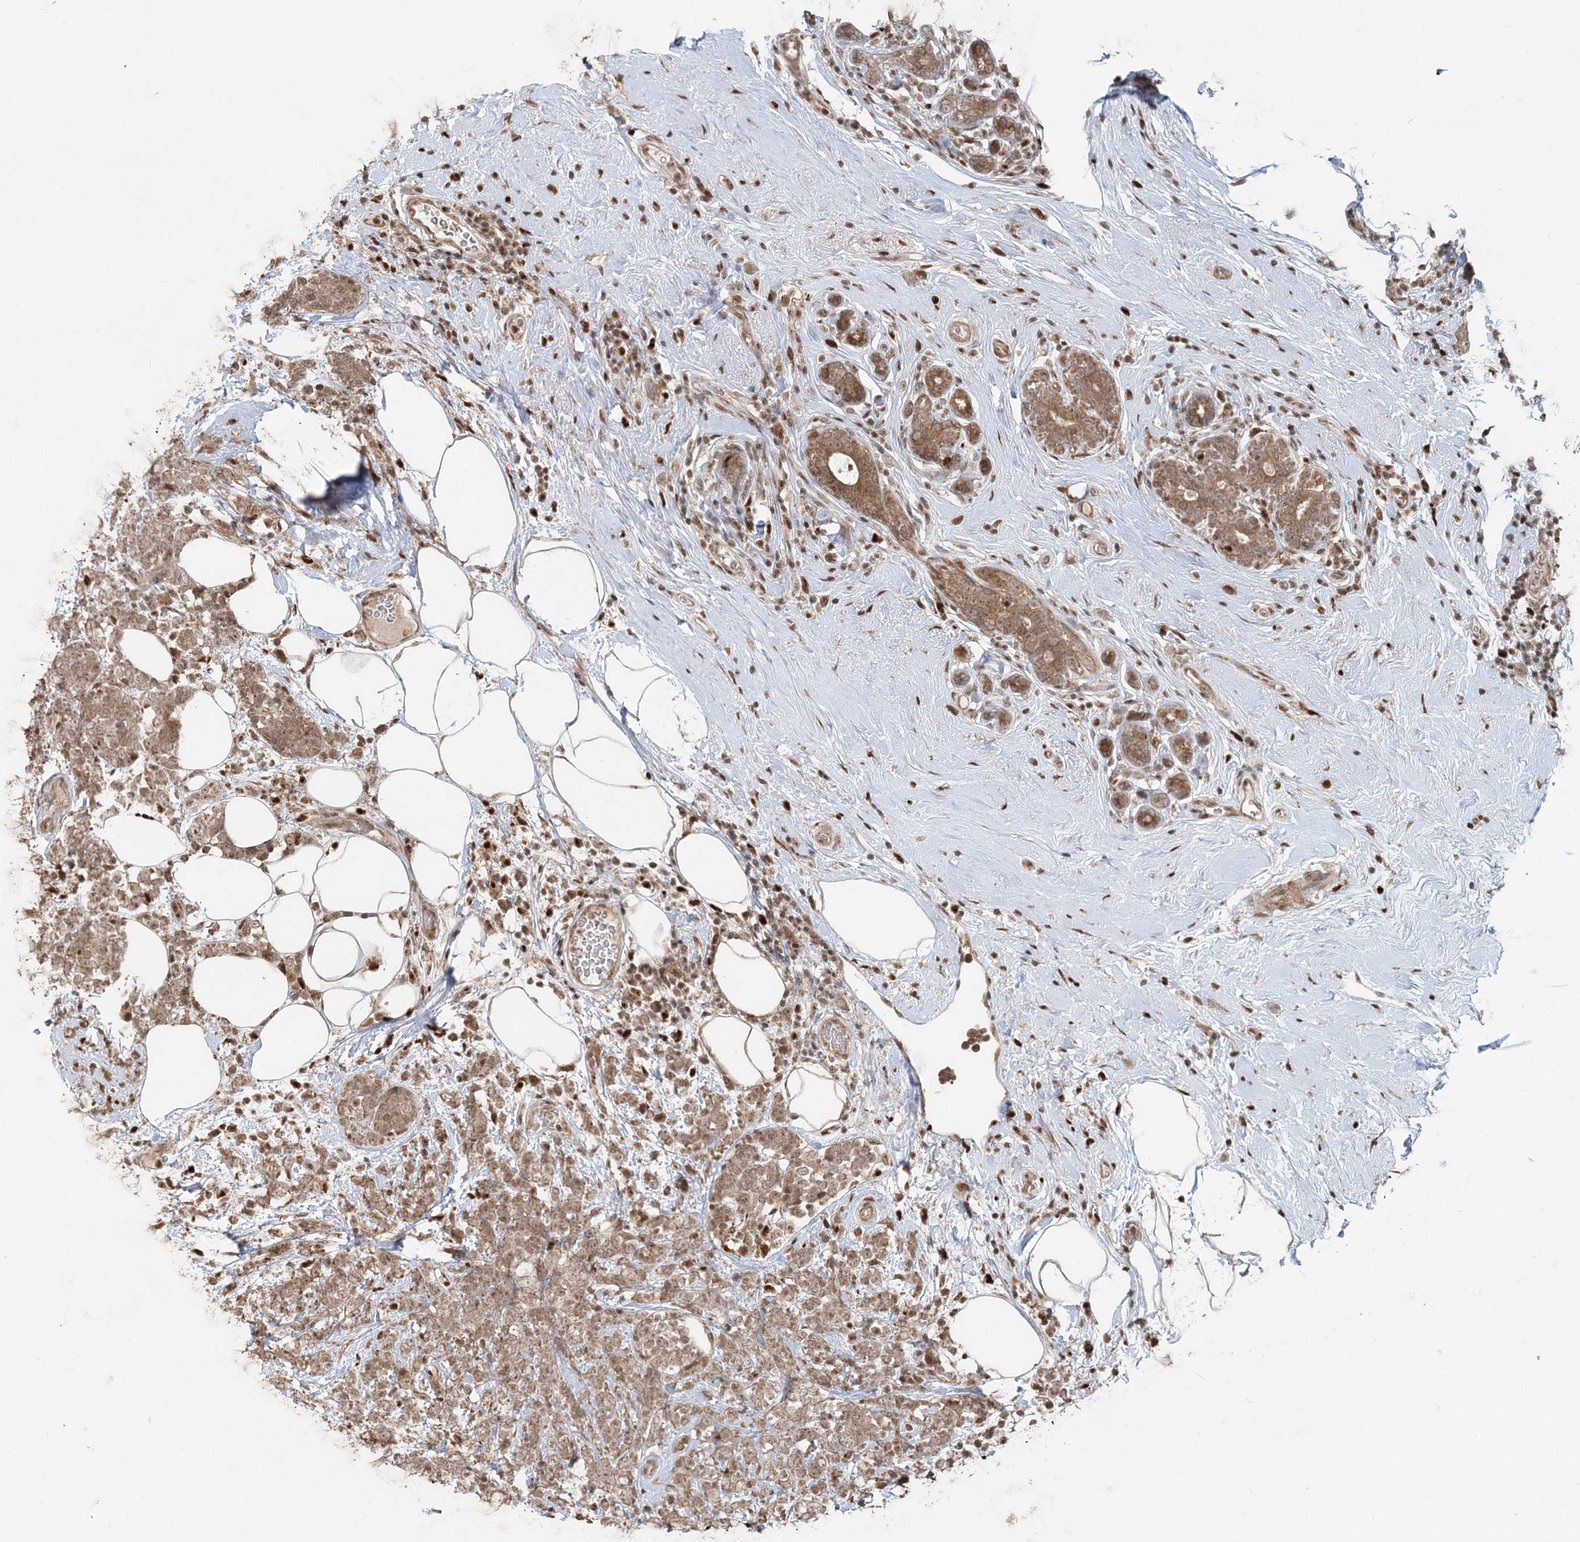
{"staining": {"intensity": "moderate", "quantity": ">75%", "location": "cytoplasmic/membranous,nuclear"}, "tissue": "breast cancer", "cell_type": "Tumor cells", "image_type": "cancer", "snomed": [{"axis": "morphology", "description": "Lobular carcinoma"}, {"axis": "topography", "description": "Breast"}], "caption": "A histopathology image showing moderate cytoplasmic/membranous and nuclear positivity in about >75% of tumor cells in breast lobular carcinoma, as visualized by brown immunohistochemical staining.", "gene": "SLU7", "patient": {"sex": "female", "age": 58}}